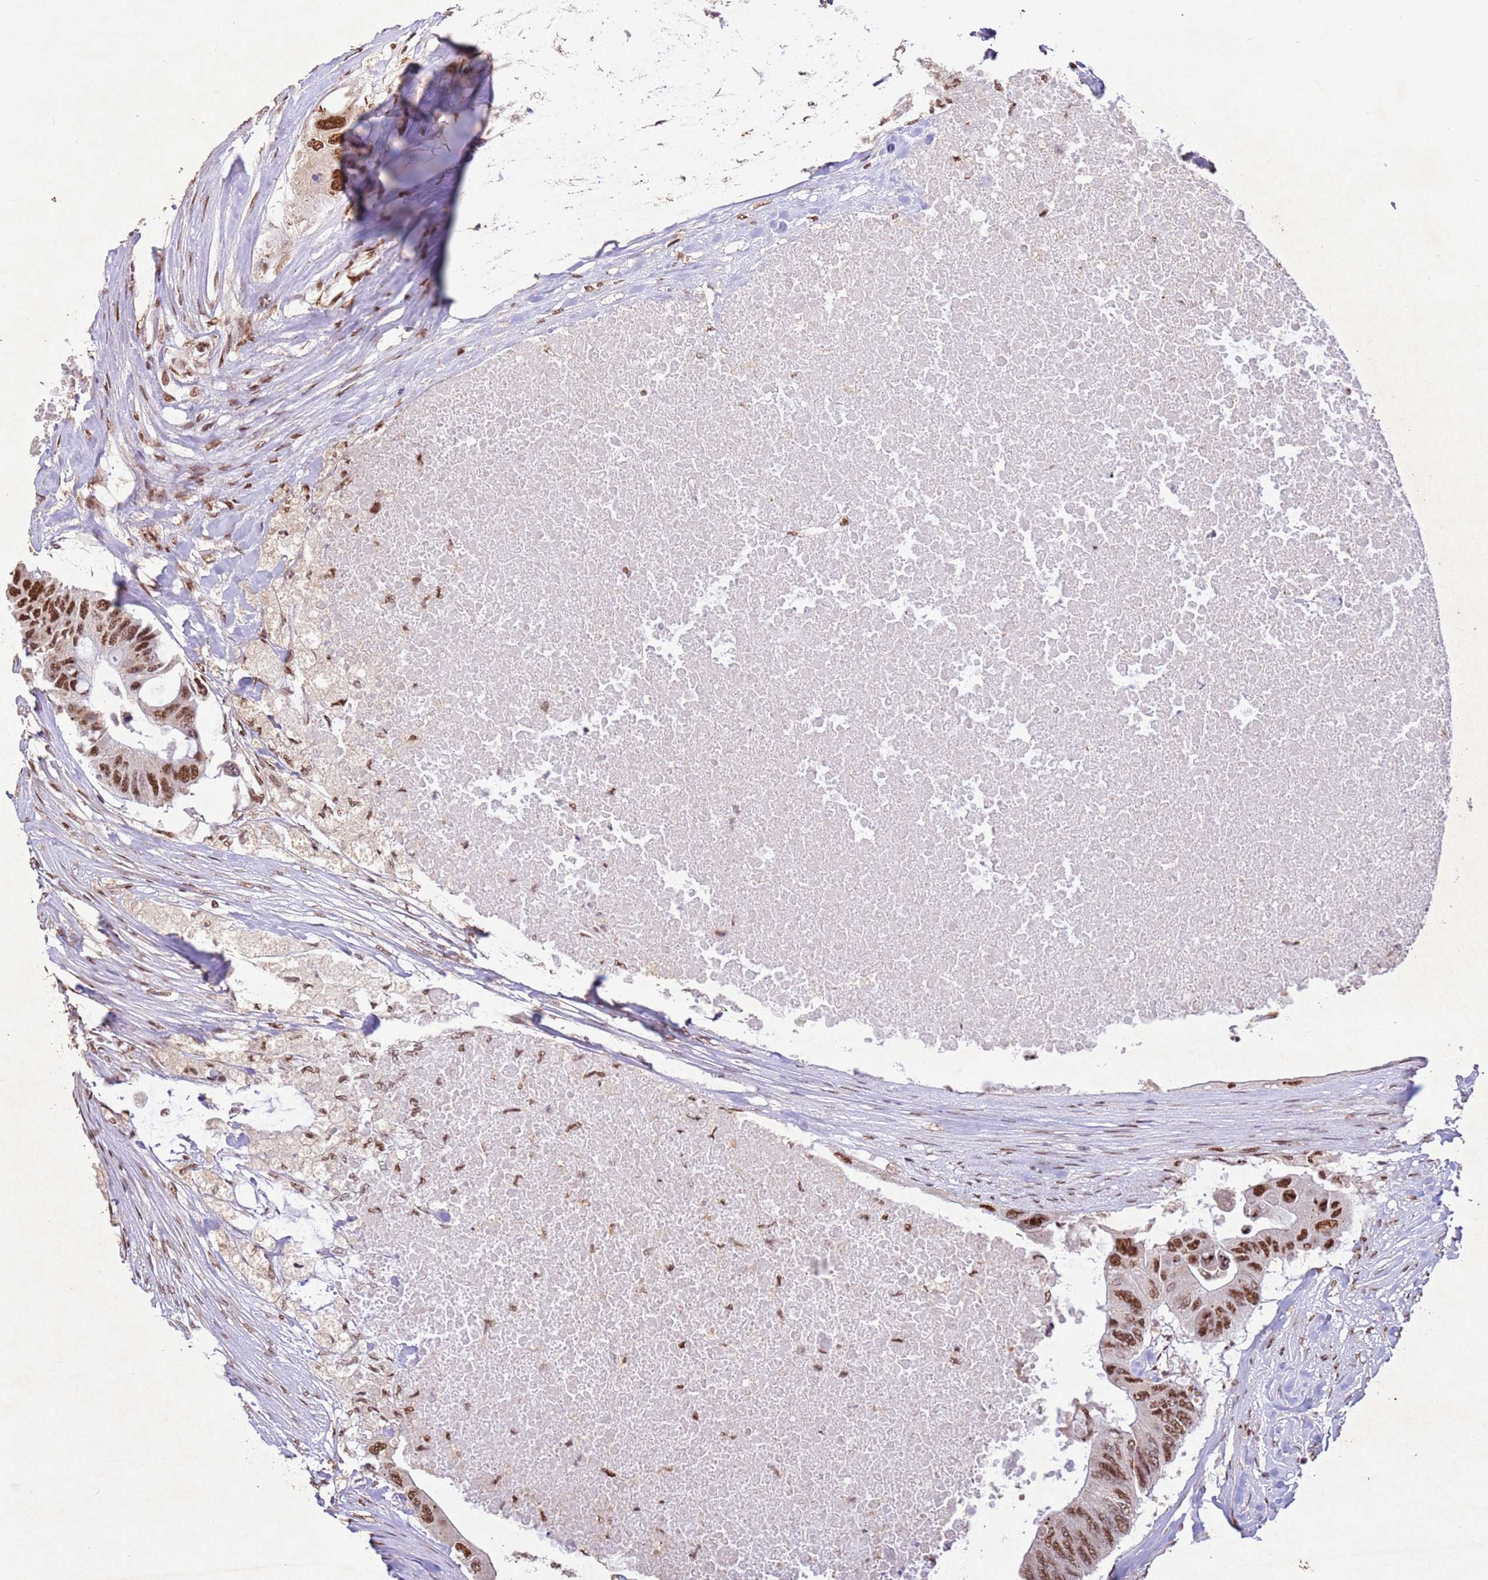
{"staining": {"intensity": "strong", "quantity": ">75%", "location": "nuclear"}, "tissue": "colorectal cancer", "cell_type": "Tumor cells", "image_type": "cancer", "snomed": [{"axis": "morphology", "description": "Adenocarcinoma, NOS"}, {"axis": "topography", "description": "Colon"}], "caption": "A high-resolution image shows IHC staining of colorectal adenocarcinoma, which displays strong nuclear expression in about >75% of tumor cells.", "gene": "ESF1", "patient": {"sex": "male", "age": 71}}